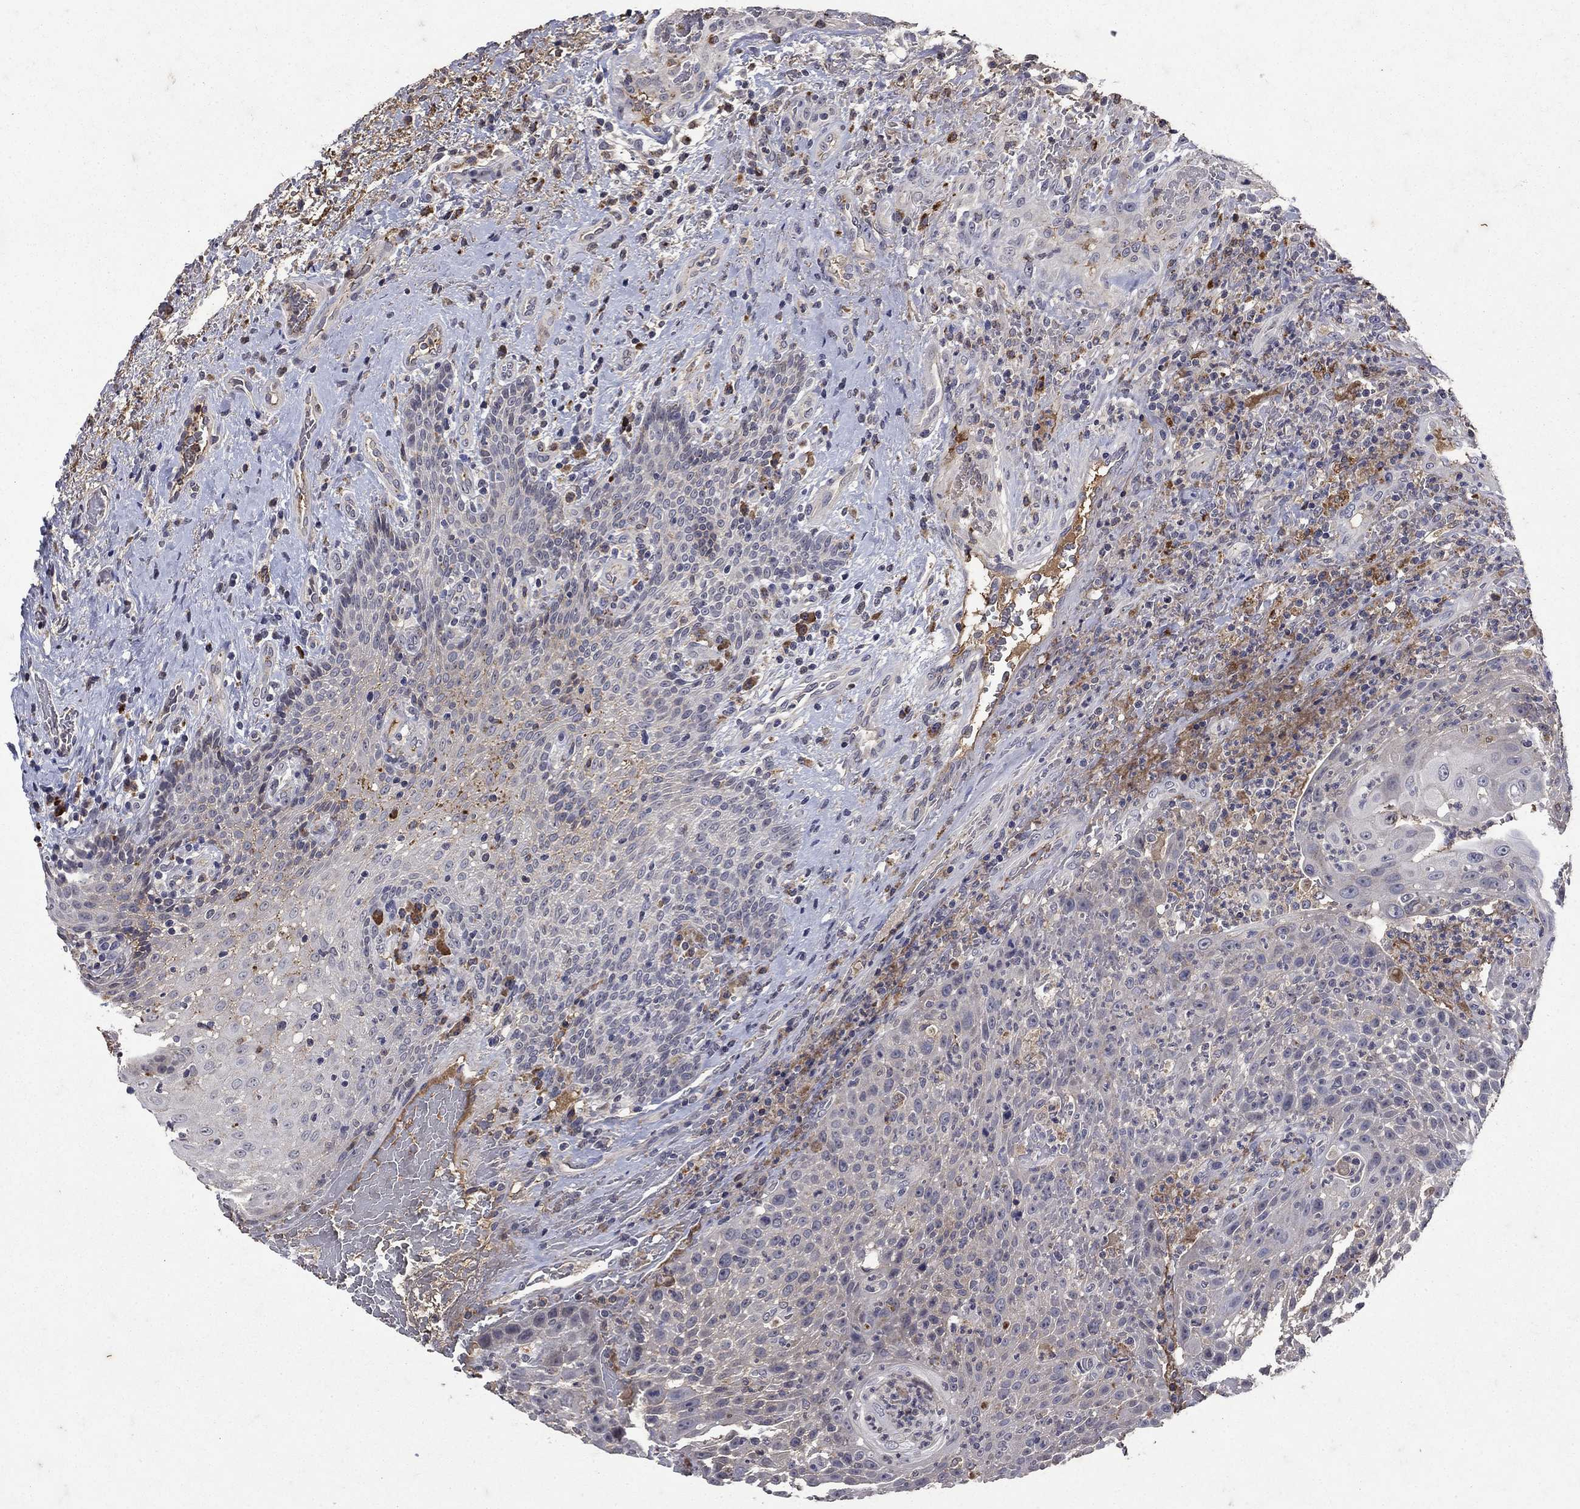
{"staining": {"intensity": "negative", "quantity": "none", "location": "none"}, "tissue": "head and neck cancer", "cell_type": "Tumor cells", "image_type": "cancer", "snomed": [{"axis": "morphology", "description": "Squamous cell carcinoma, NOS"}, {"axis": "topography", "description": "Head-Neck"}], "caption": "Human head and neck squamous cell carcinoma stained for a protein using immunohistochemistry (IHC) shows no positivity in tumor cells.", "gene": "NPC2", "patient": {"sex": "male", "age": 69}}